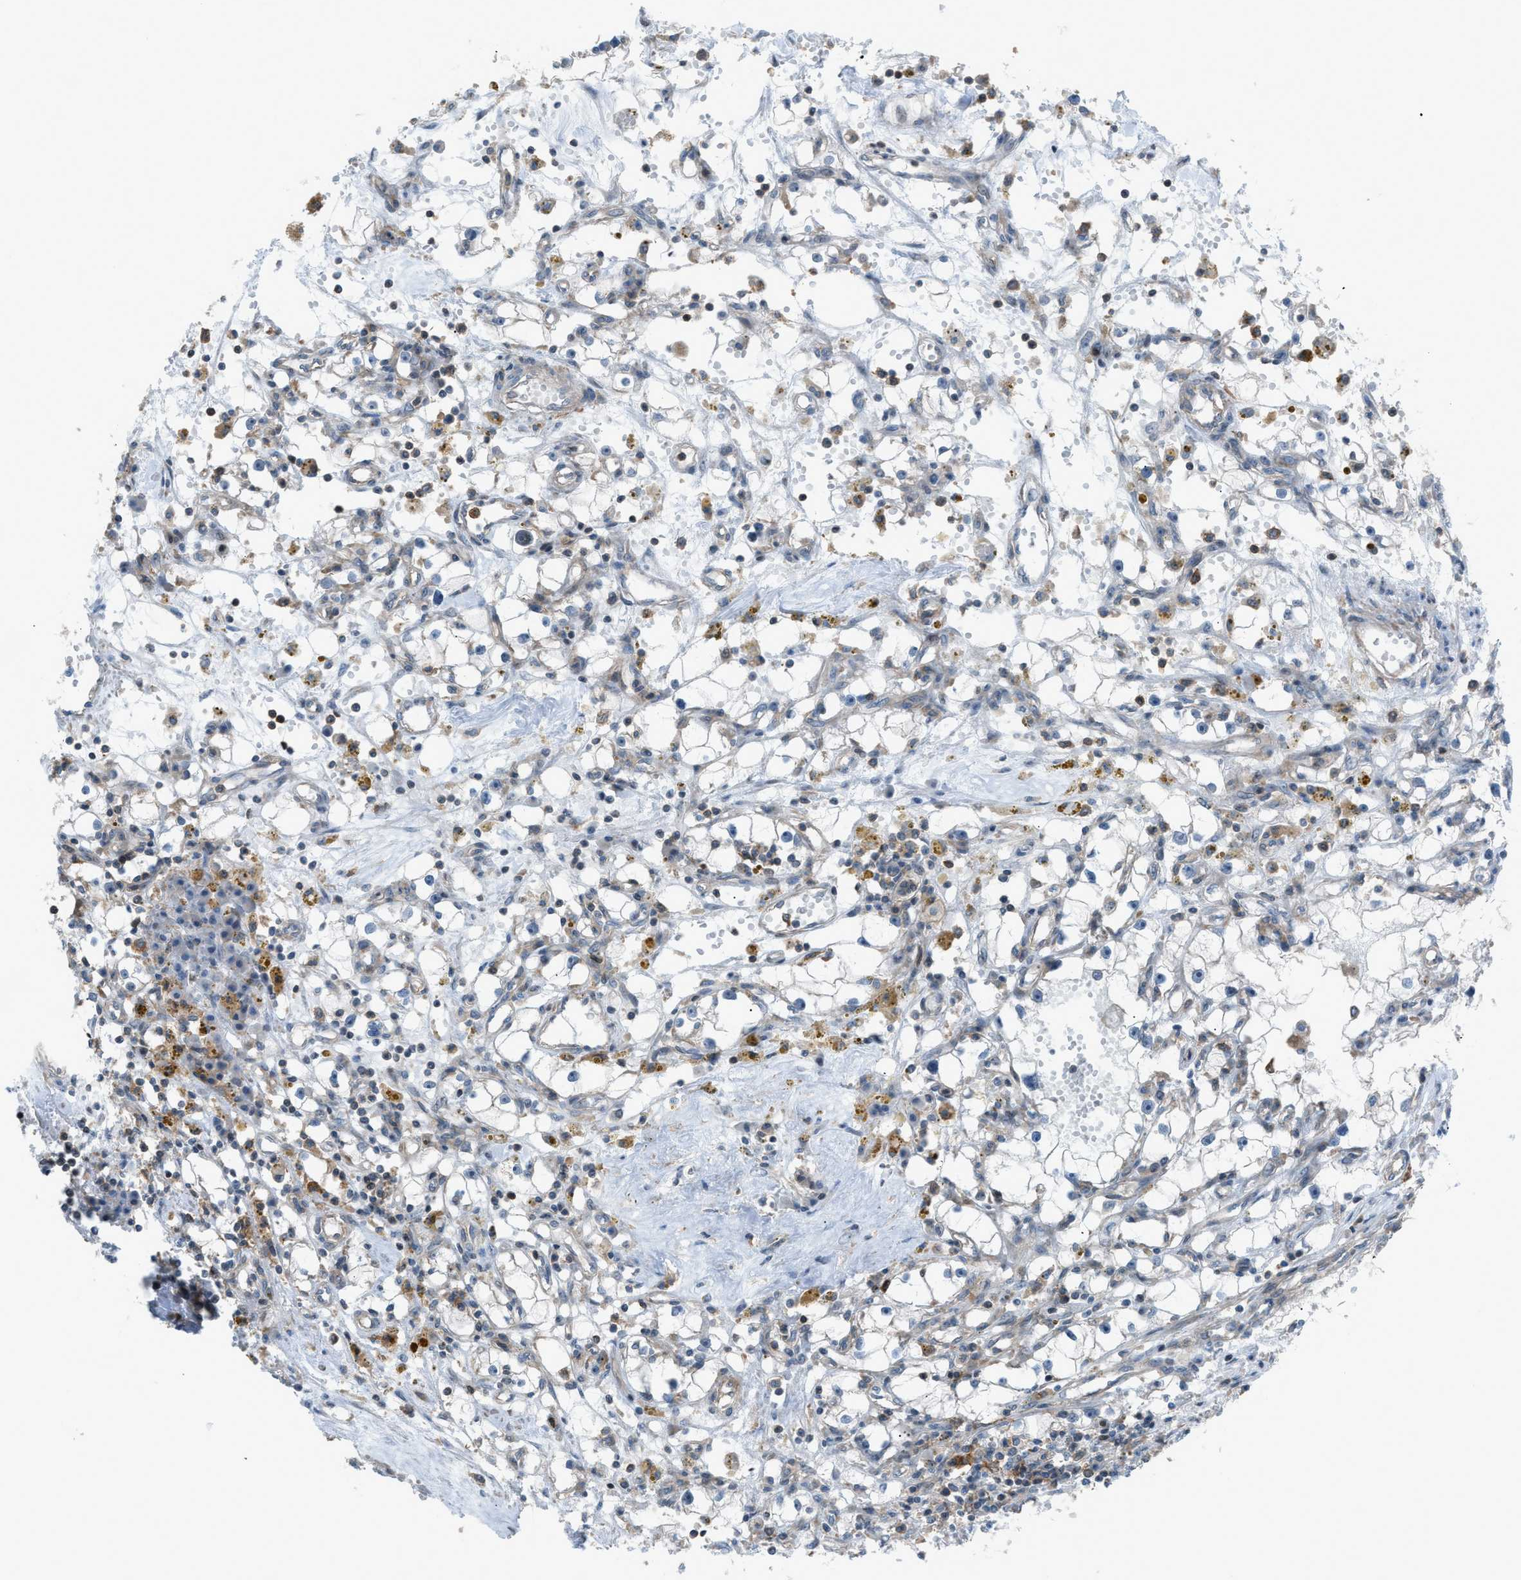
{"staining": {"intensity": "negative", "quantity": "none", "location": "none"}, "tissue": "renal cancer", "cell_type": "Tumor cells", "image_type": "cancer", "snomed": [{"axis": "morphology", "description": "Adenocarcinoma, NOS"}, {"axis": "topography", "description": "Kidney"}], "caption": "This is a histopathology image of immunohistochemistry staining of renal cancer (adenocarcinoma), which shows no expression in tumor cells.", "gene": "DYRK1A", "patient": {"sex": "male", "age": 56}}